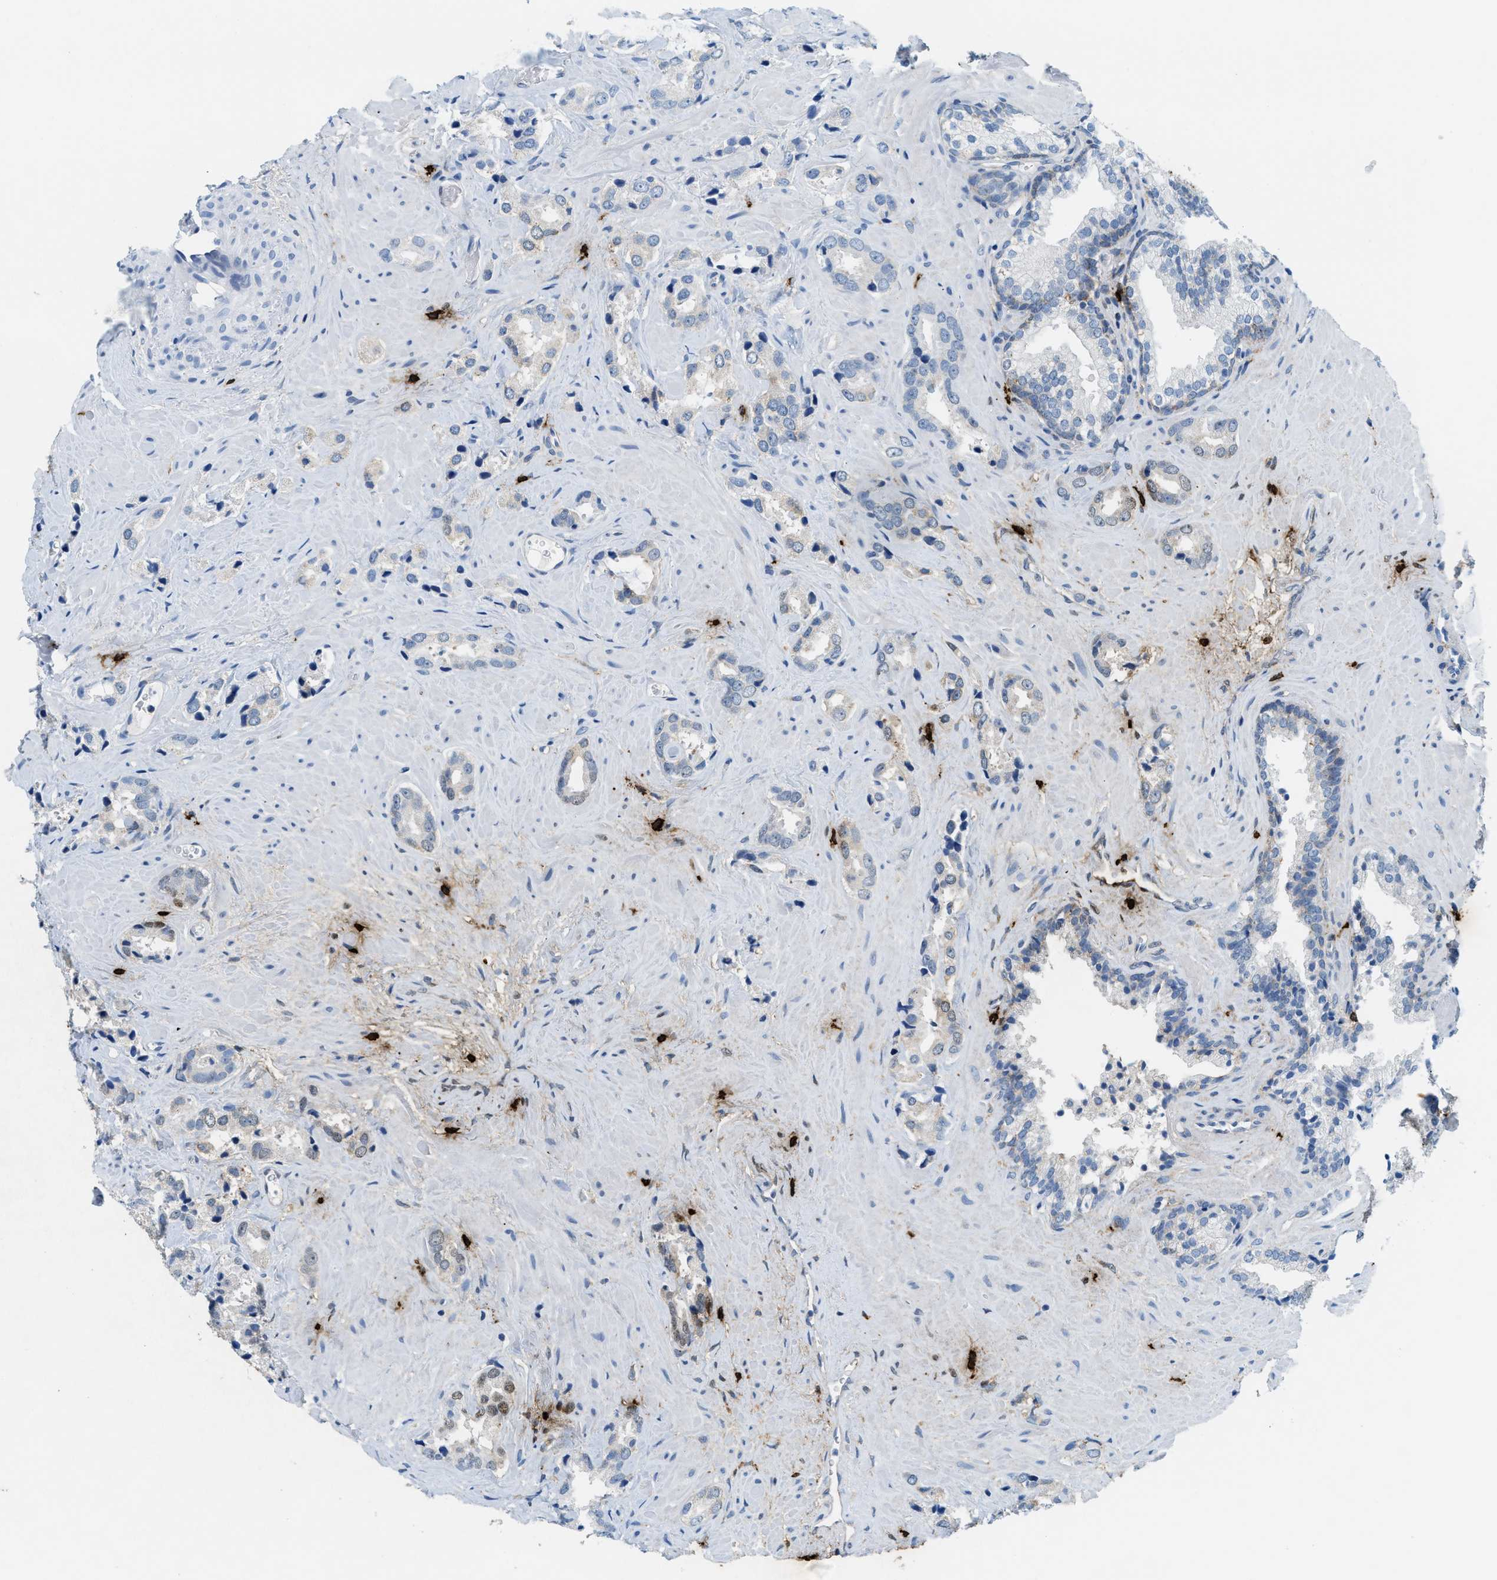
{"staining": {"intensity": "weak", "quantity": "<25%", "location": "cytoplasmic/membranous,nuclear"}, "tissue": "prostate cancer", "cell_type": "Tumor cells", "image_type": "cancer", "snomed": [{"axis": "morphology", "description": "Adenocarcinoma, High grade"}, {"axis": "topography", "description": "Prostate"}], "caption": "Prostate high-grade adenocarcinoma stained for a protein using immunohistochemistry reveals no staining tumor cells.", "gene": "TPSAB1", "patient": {"sex": "male", "age": 64}}